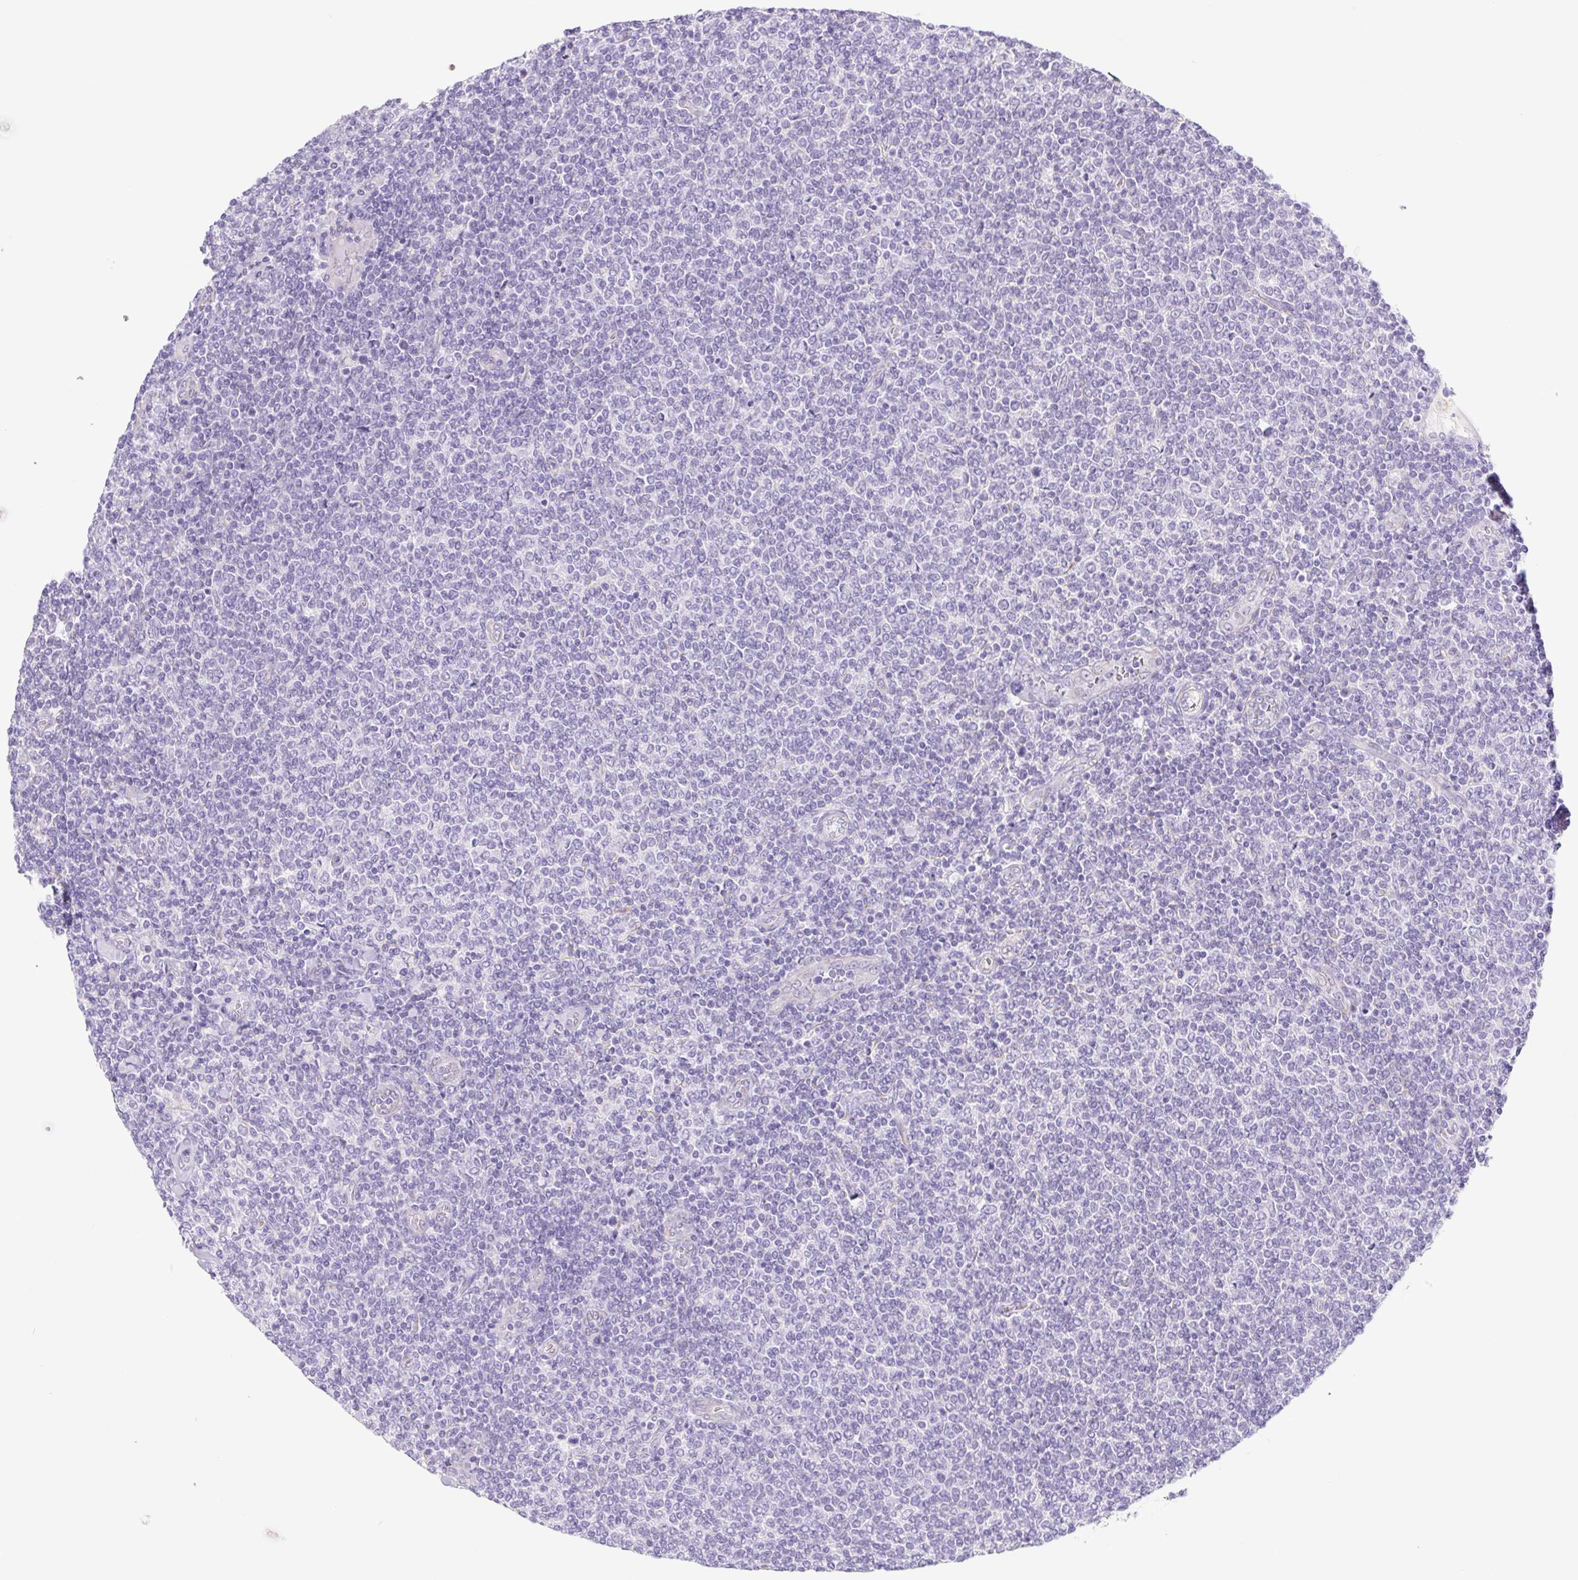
{"staining": {"intensity": "negative", "quantity": "none", "location": "none"}, "tissue": "lymphoma", "cell_type": "Tumor cells", "image_type": "cancer", "snomed": [{"axis": "morphology", "description": "Malignant lymphoma, non-Hodgkin's type, Low grade"}, {"axis": "topography", "description": "Lymph node"}], "caption": "Immunohistochemical staining of lymphoma reveals no significant staining in tumor cells.", "gene": "CYP21A2", "patient": {"sex": "male", "age": 52}}